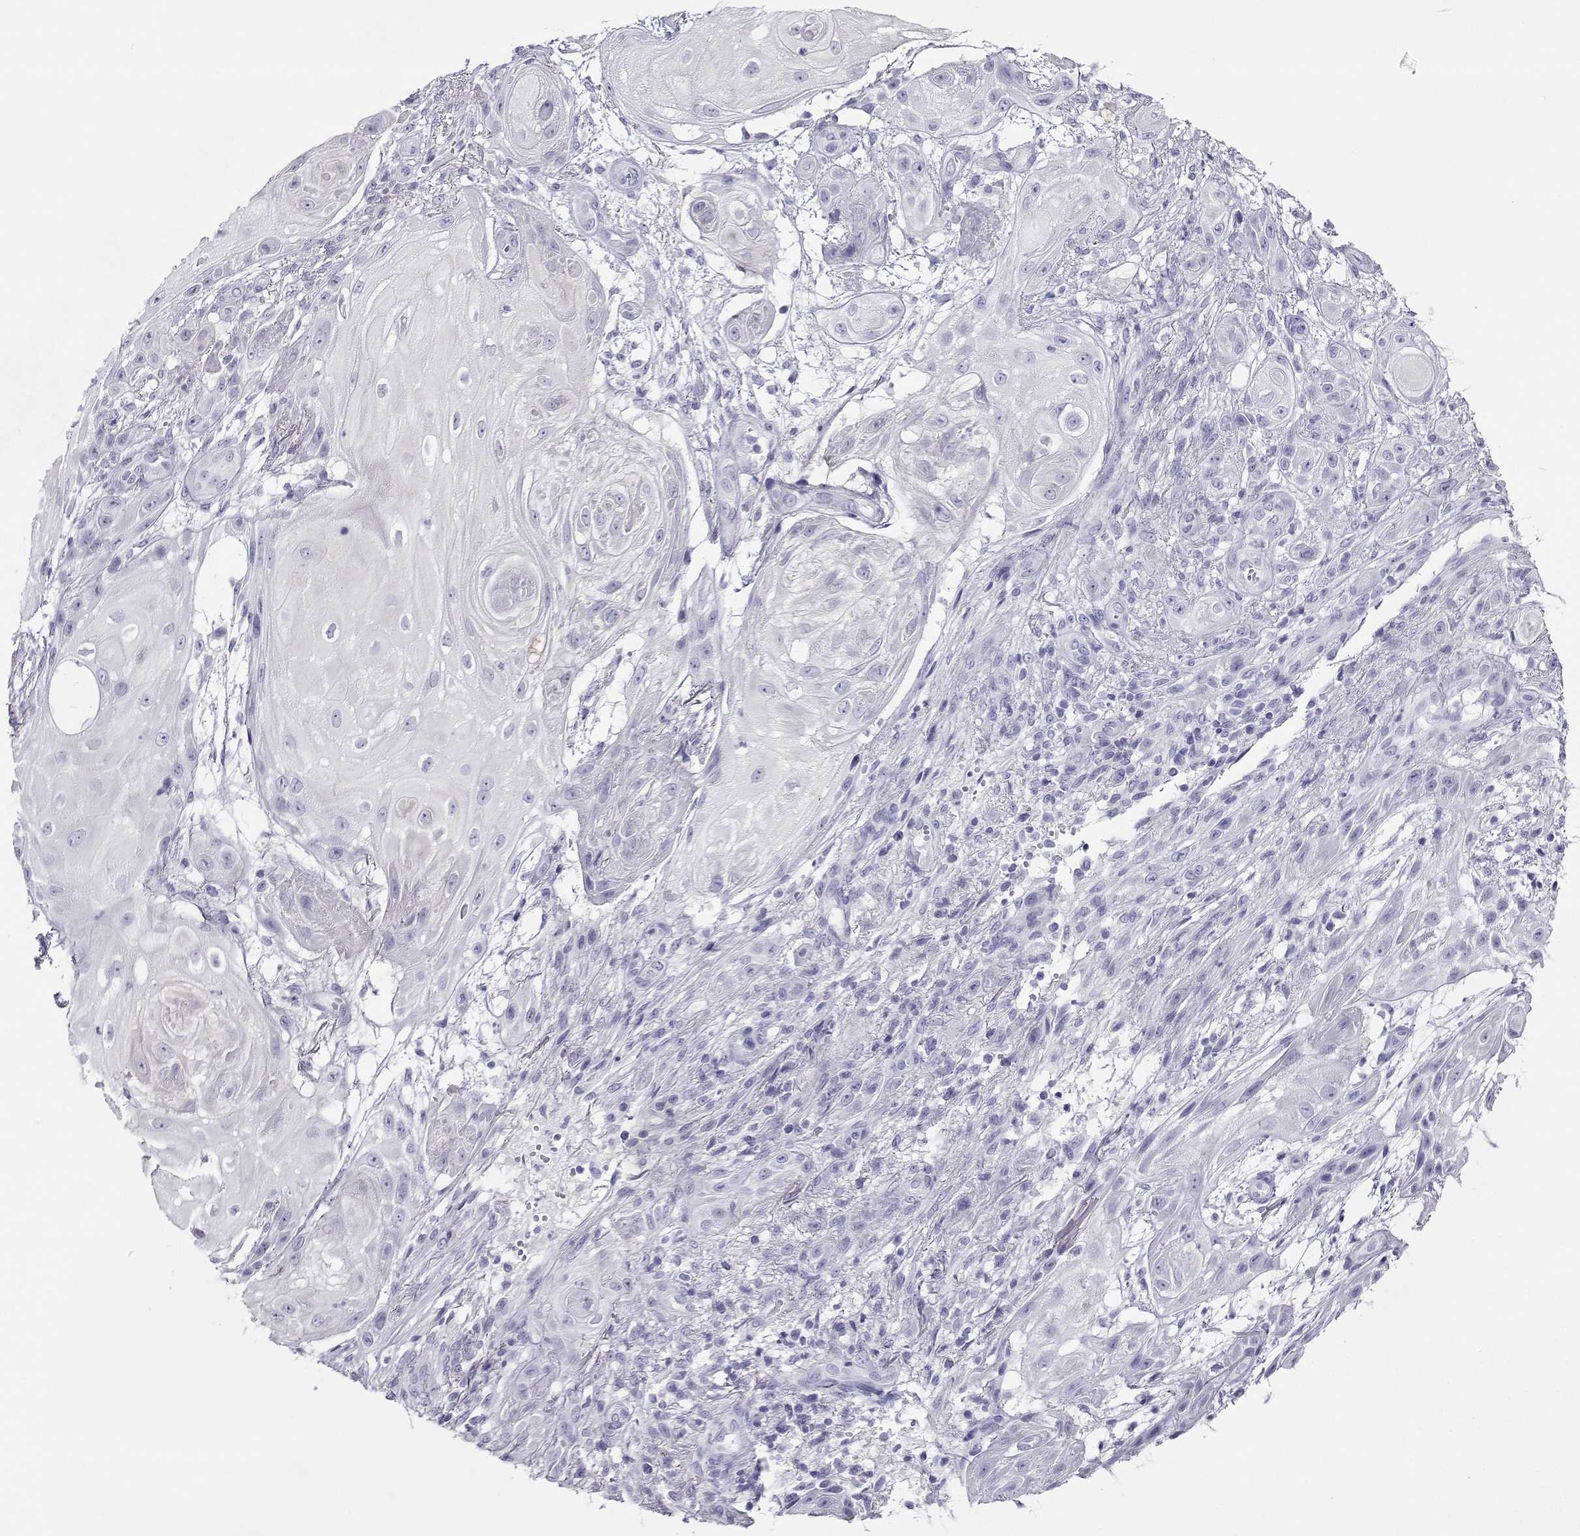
{"staining": {"intensity": "negative", "quantity": "none", "location": "none"}, "tissue": "skin cancer", "cell_type": "Tumor cells", "image_type": "cancer", "snomed": [{"axis": "morphology", "description": "Squamous cell carcinoma, NOS"}, {"axis": "topography", "description": "Skin"}], "caption": "This is an IHC image of skin cancer. There is no positivity in tumor cells.", "gene": "CABS1", "patient": {"sex": "male", "age": 62}}